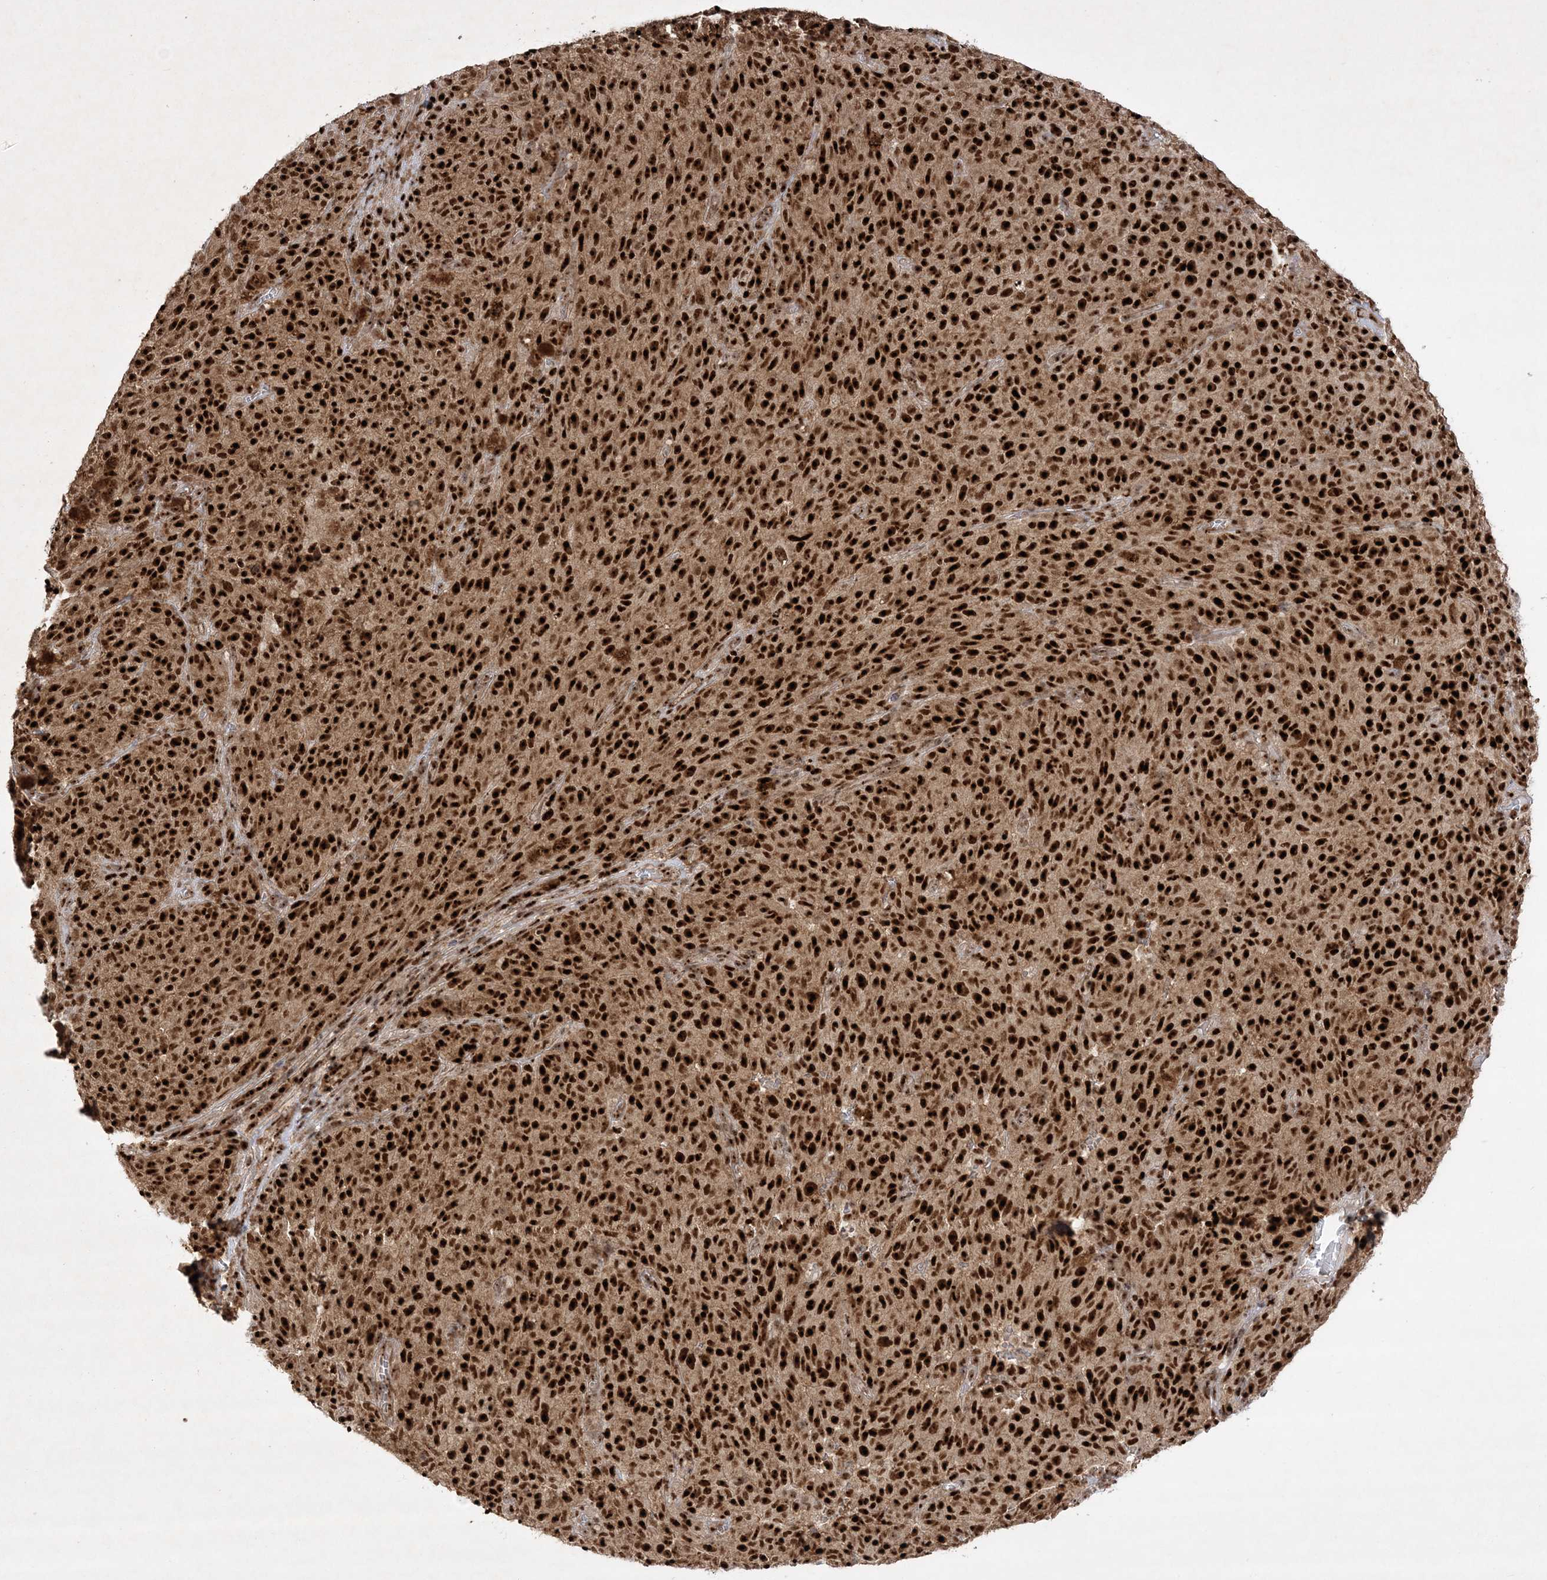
{"staining": {"intensity": "strong", "quantity": ">75%", "location": "cytoplasmic/membranous,nuclear"}, "tissue": "melanoma", "cell_type": "Tumor cells", "image_type": "cancer", "snomed": [{"axis": "morphology", "description": "Malignant melanoma, NOS"}, {"axis": "topography", "description": "Skin"}], "caption": "The immunohistochemical stain labels strong cytoplasmic/membranous and nuclear positivity in tumor cells of malignant melanoma tissue. (Stains: DAB (3,3'-diaminobenzidine) in brown, nuclei in blue, Microscopy: brightfield microscopy at high magnification).", "gene": "NPM3", "patient": {"sex": "female", "age": 82}}